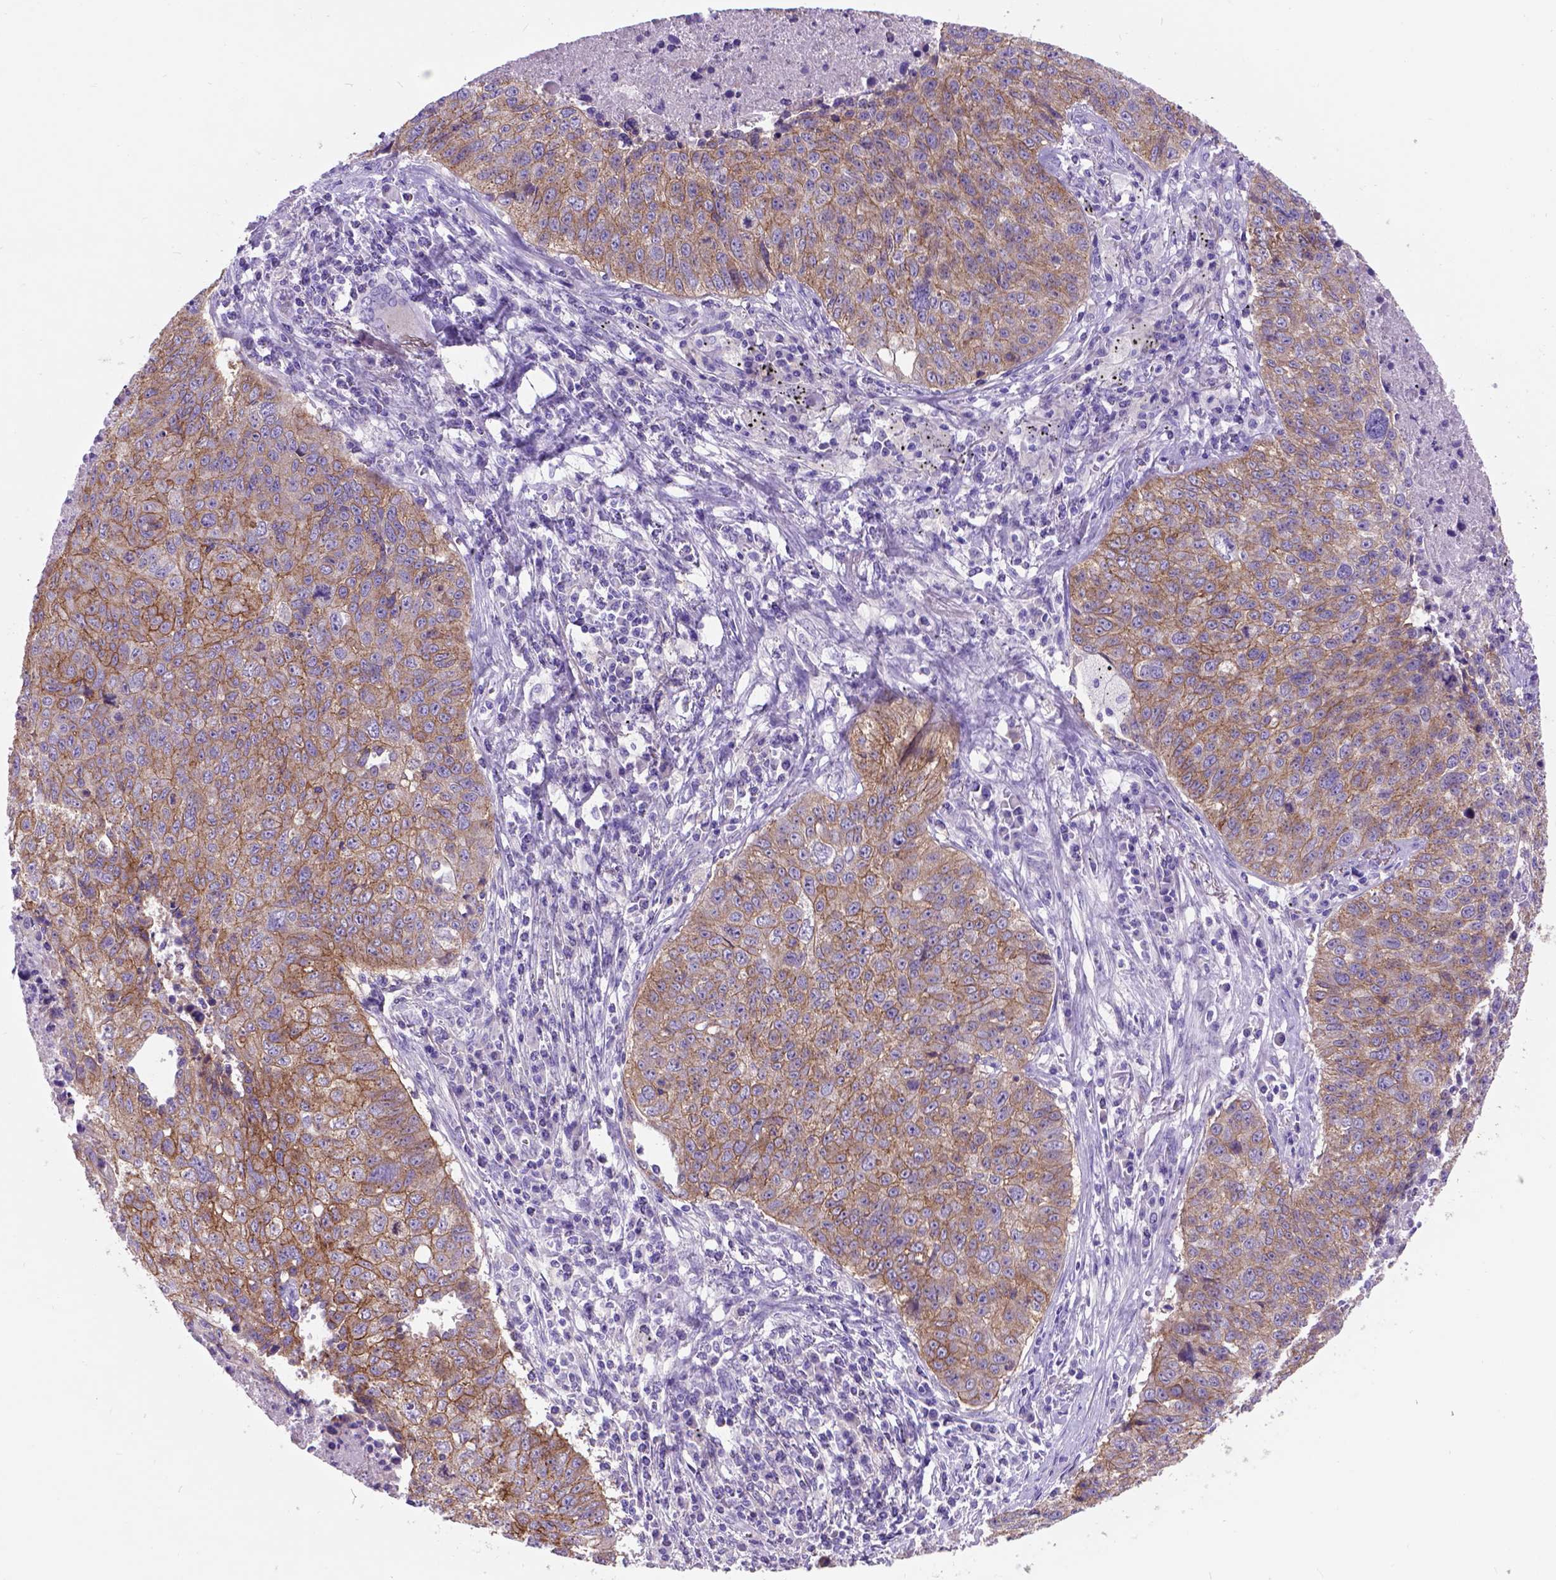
{"staining": {"intensity": "weak", "quantity": ">75%", "location": "cytoplasmic/membranous"}, "tissue": "lung cancer", "cell_type": "Tumor cells", "image_type": "cancer", "snomed": [{"axis": "morphology", "description": "Normal morphology"}, {"axis": "morphology", "description": "Aneuploidy"}, {"axis": "morphology", "description": "Squamous cell carcinoma, NOS"}, {"axis": "topography", "description": "Lymph node"}, {"axis": "topography", "description": "Lung"}], "caption": "A high-resolution photomicrograph shows immunohistochemistry (IHC) staining of lung aneuploidy, which exhibits weak cytoplasmic/membranous positivity in approximately >75% of tumor cells. The protein of interest is shown in brown color, while the nuclei are stained blue.", "gene": "EGFR", "patient": {"sex": "female", "age": 76}}